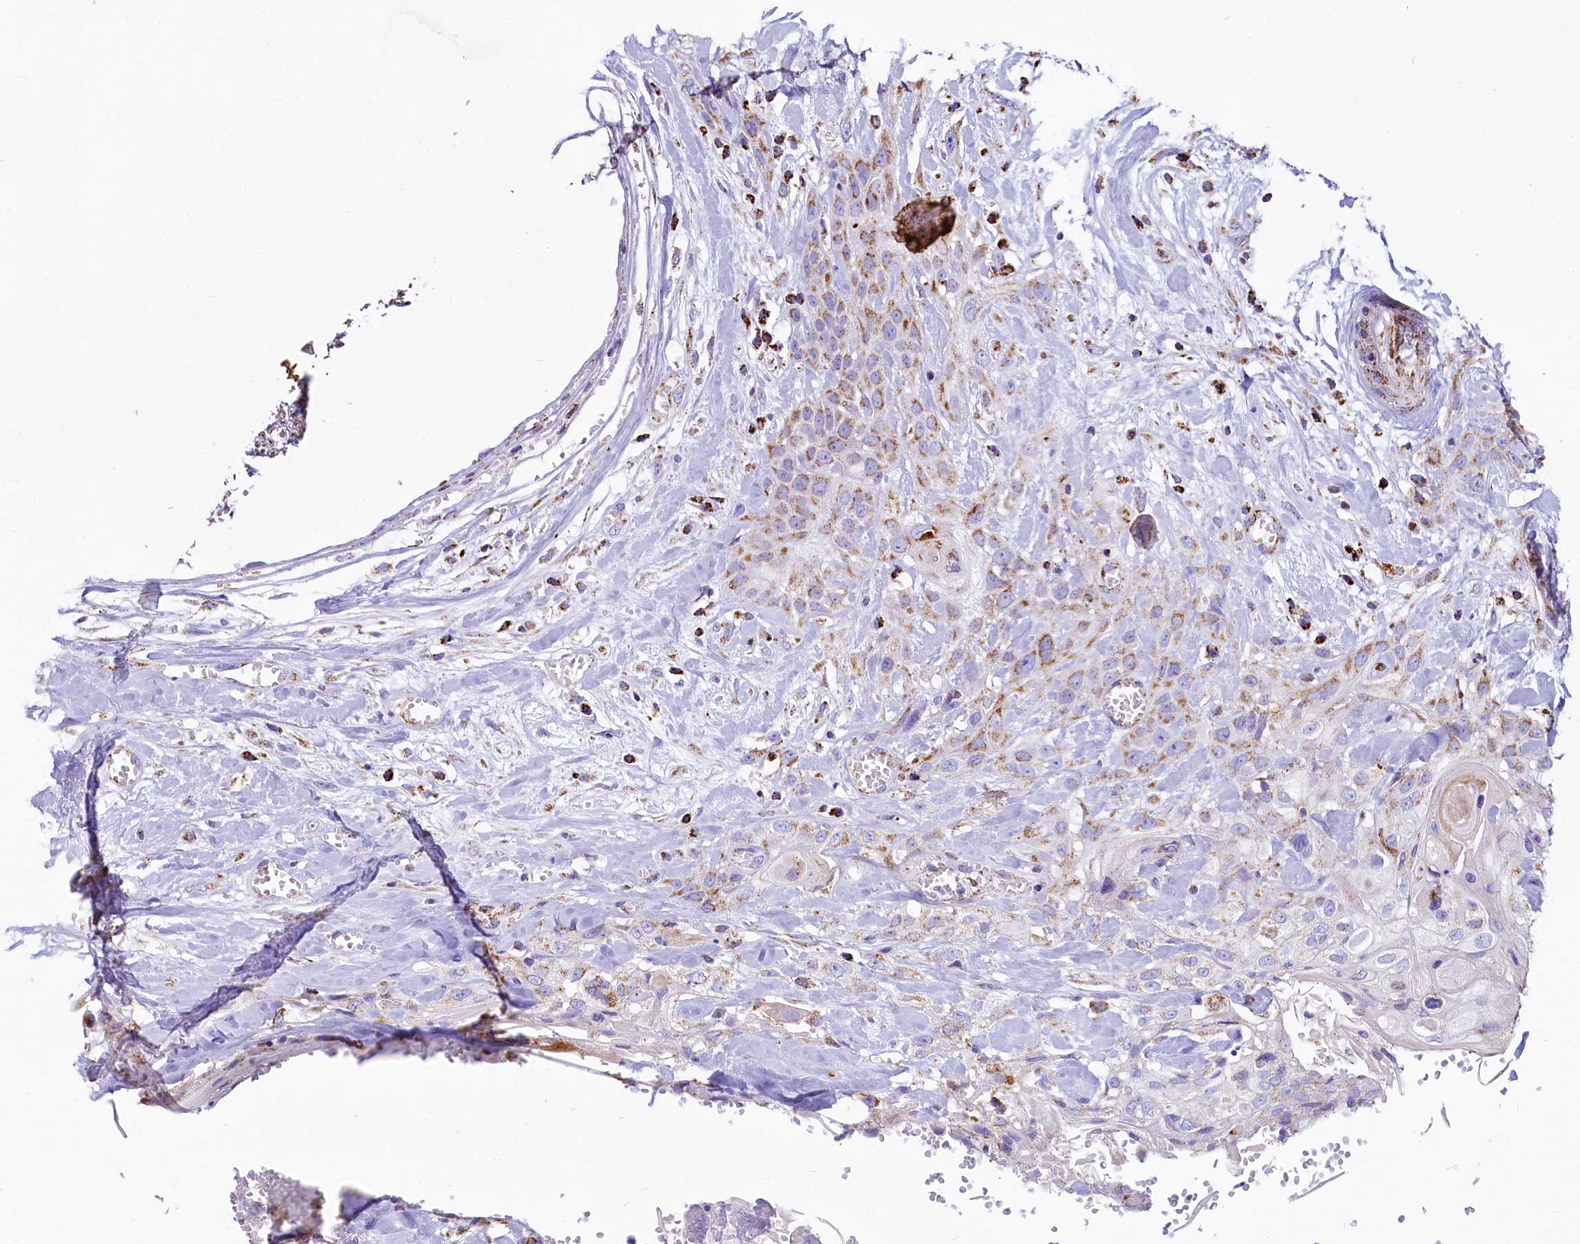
{"staining": {"intensity": "moderate", "quantity": ">75%", "location": "cytoplasmic/membranous"}, "tissue": "head and neck cancer", "cell_type": "Tumor cells", "image_type": "cancer", "snomed": [{"axis": "morphology", "description": "Squamous cell carcinoma, NOS"}, {"axis": "topography", "description": "Head-Neck"}], "caption": "Human squamous cell carcinoma (head and neck) stained with a brown dye exhibits moderate cytoplasmic/membranous positive staining in about >75% of tumor cells.", "gene": "IDH3A", "patient": {"sex": "female", "age": 43}}